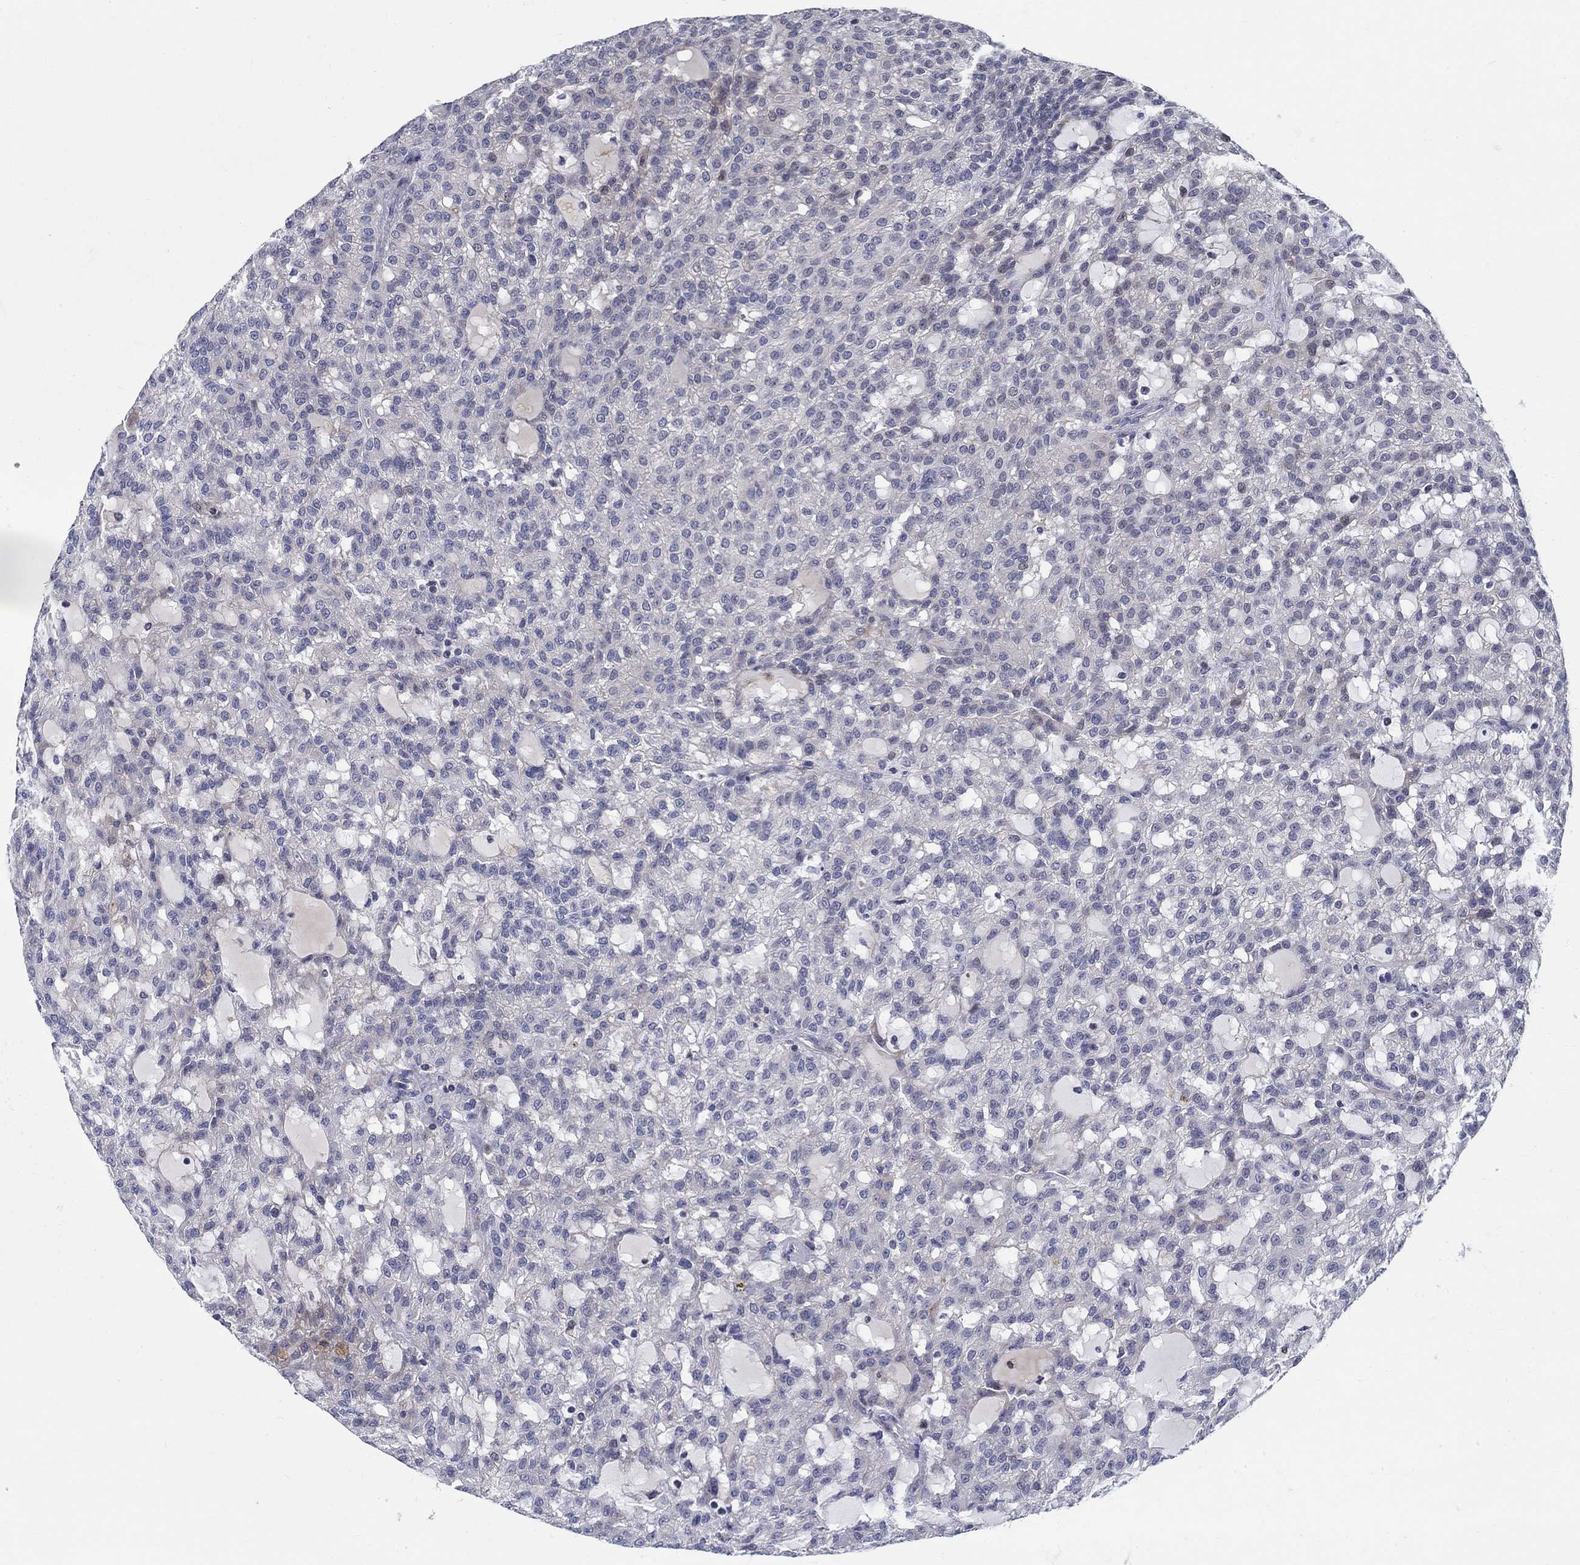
{"staining": {"intensity": "negative", "quantity": "none", "location": "none"}, "tissue": "renal cancer", "cell_type": "Tumor cells", "image_type": "cancer", "snomed": [{"axis": "morphology", "description": "Adenocarcinoma, NOS"}, {"axis": "topography", "description": "Kidney"}], "caption": "High power microscopy photomicrograph of an IHC micrograph of adenocarcinoma (renal), revealing no significant positivity in tumor cells. (Stains: DAB immunohistochemistry with hematoxylin counter stain, Microscopy: brightfield microscopy at high magnification).", "gene": "C16orf46", "patient": {"sex": "male", "age": 63}}